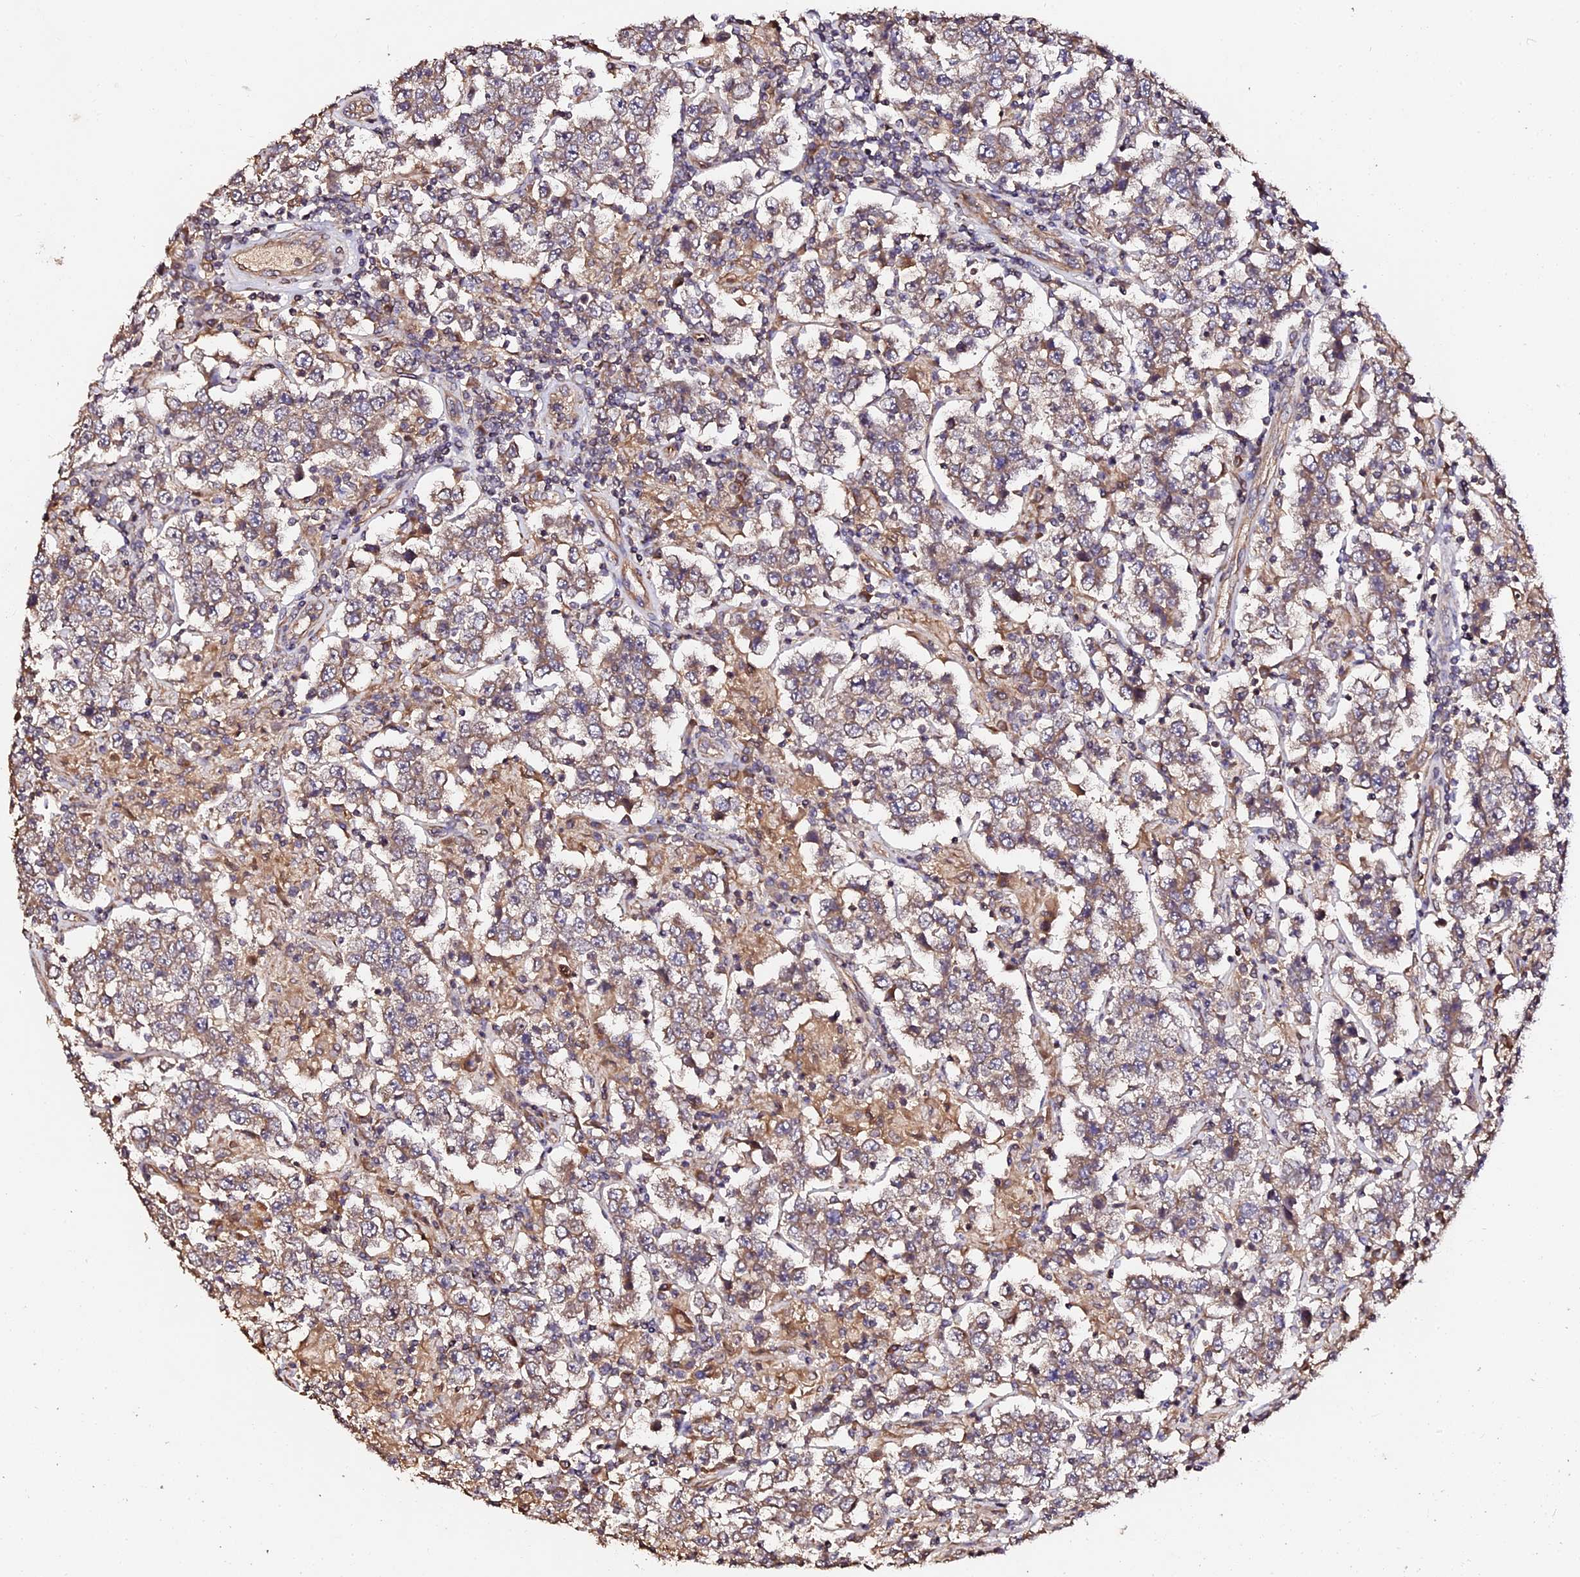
{"staining": {"intensity": "weak", "quantity": "25%-75%", "location": "cytoplasmic/membranous"}, "tissue": "testis cancer", "cell_type": "Tumor cells", "image_type": "cancer", "snomed": [{"axis": "morphology", "description": "Normal tissue, NOS"}, {"axis": "morphology", "description": "Urothelial carcinoma, High grade"}, {"axis": "morphology", "description": "Seminoma, NOS"}, {"axis": "morphology", "description": "Carcinoma, Embryonal, NOS"}, {"axis": "topography", "description": "Urinary bladder"}, {"axis": "topography", "description": "Testis"}], "caption": "Human embryonal carcinoma (testis) stained with a brown dye shows weak cytoplasmic/membranous positive expression in about 25%-75% of tumor cells.", "gene": "TDO2", "patient": {"sex": "male", "age": 41}}